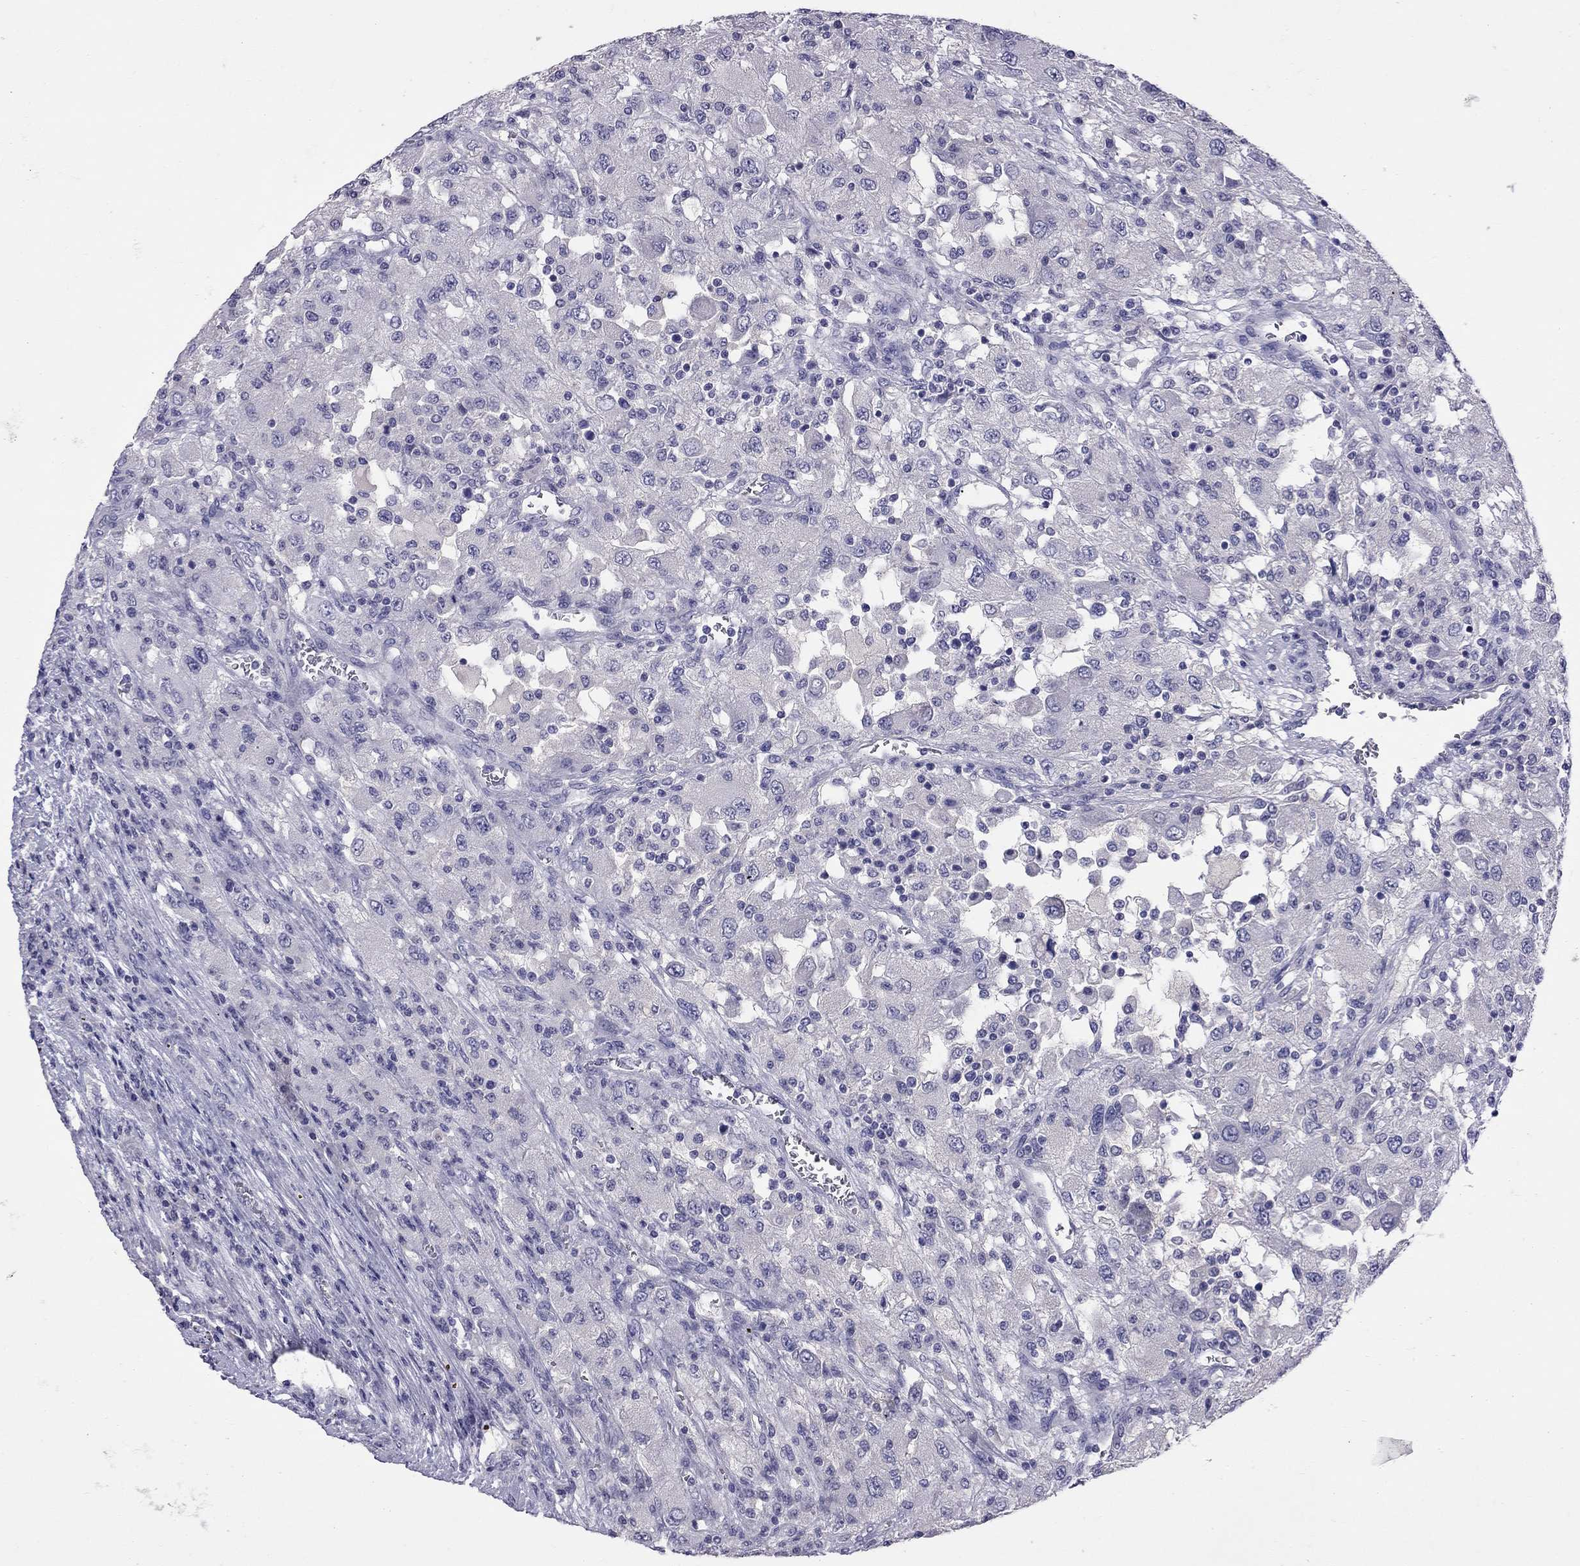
{"staining": {"intensity": "negative", "quantity": "none", "location": "none"}, "tissue": "renal cancer", "cell_type": "Tumor cells", "image_type": "cancer", "snomed": [{"axis": "morphology", "description": "Adenocarcinoma, NOS"}, {"axis": "topography", "description": "Kidney"}], "caption": "Histopathology image shows no protein staining in tumor cells of adenocarcinoma (renal) tissue.", "gene": "CFAP91", "patient": {"sex": "female", "age": 67}}